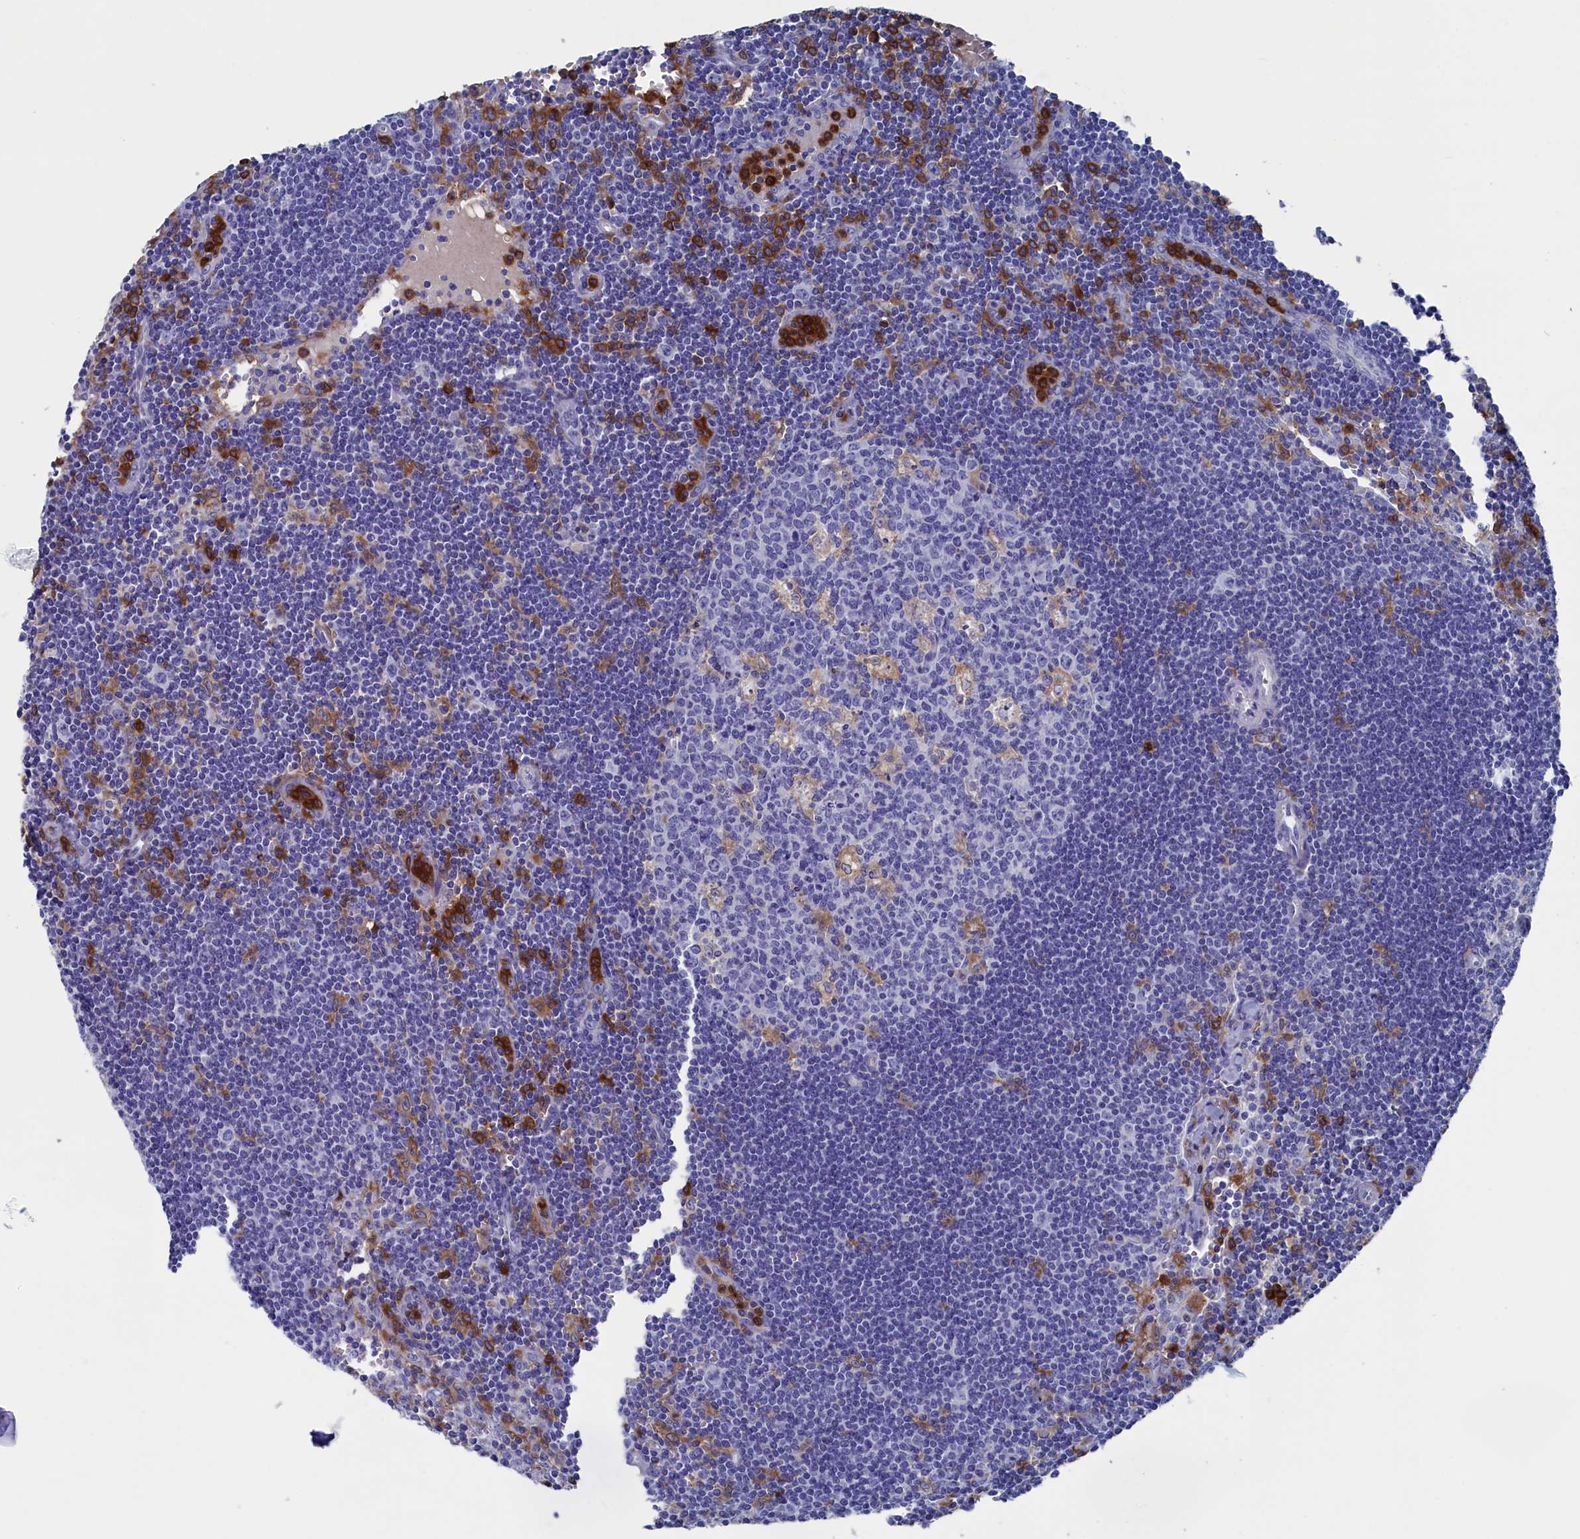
{"staining": {"intensity": "weak", "quantity": "<25%", "location": "cytoplasmic/membranous"}, "tissue": "lymph node", "cell_type": "Germinal center cells", "image_type": "normal", "snomed": [{"axis": "morphology", "description": "Normal tissue, NOS"}, {"axis": "topography", "description": "Lymph node"}], "caption": "Benign lymph node was stained to show a protein in brown. There is no significant staining in germinal center cells. Nuclei are stained in blue.", "gene": "TYROBP", "patient": {"sex": "female", "age": 32}}